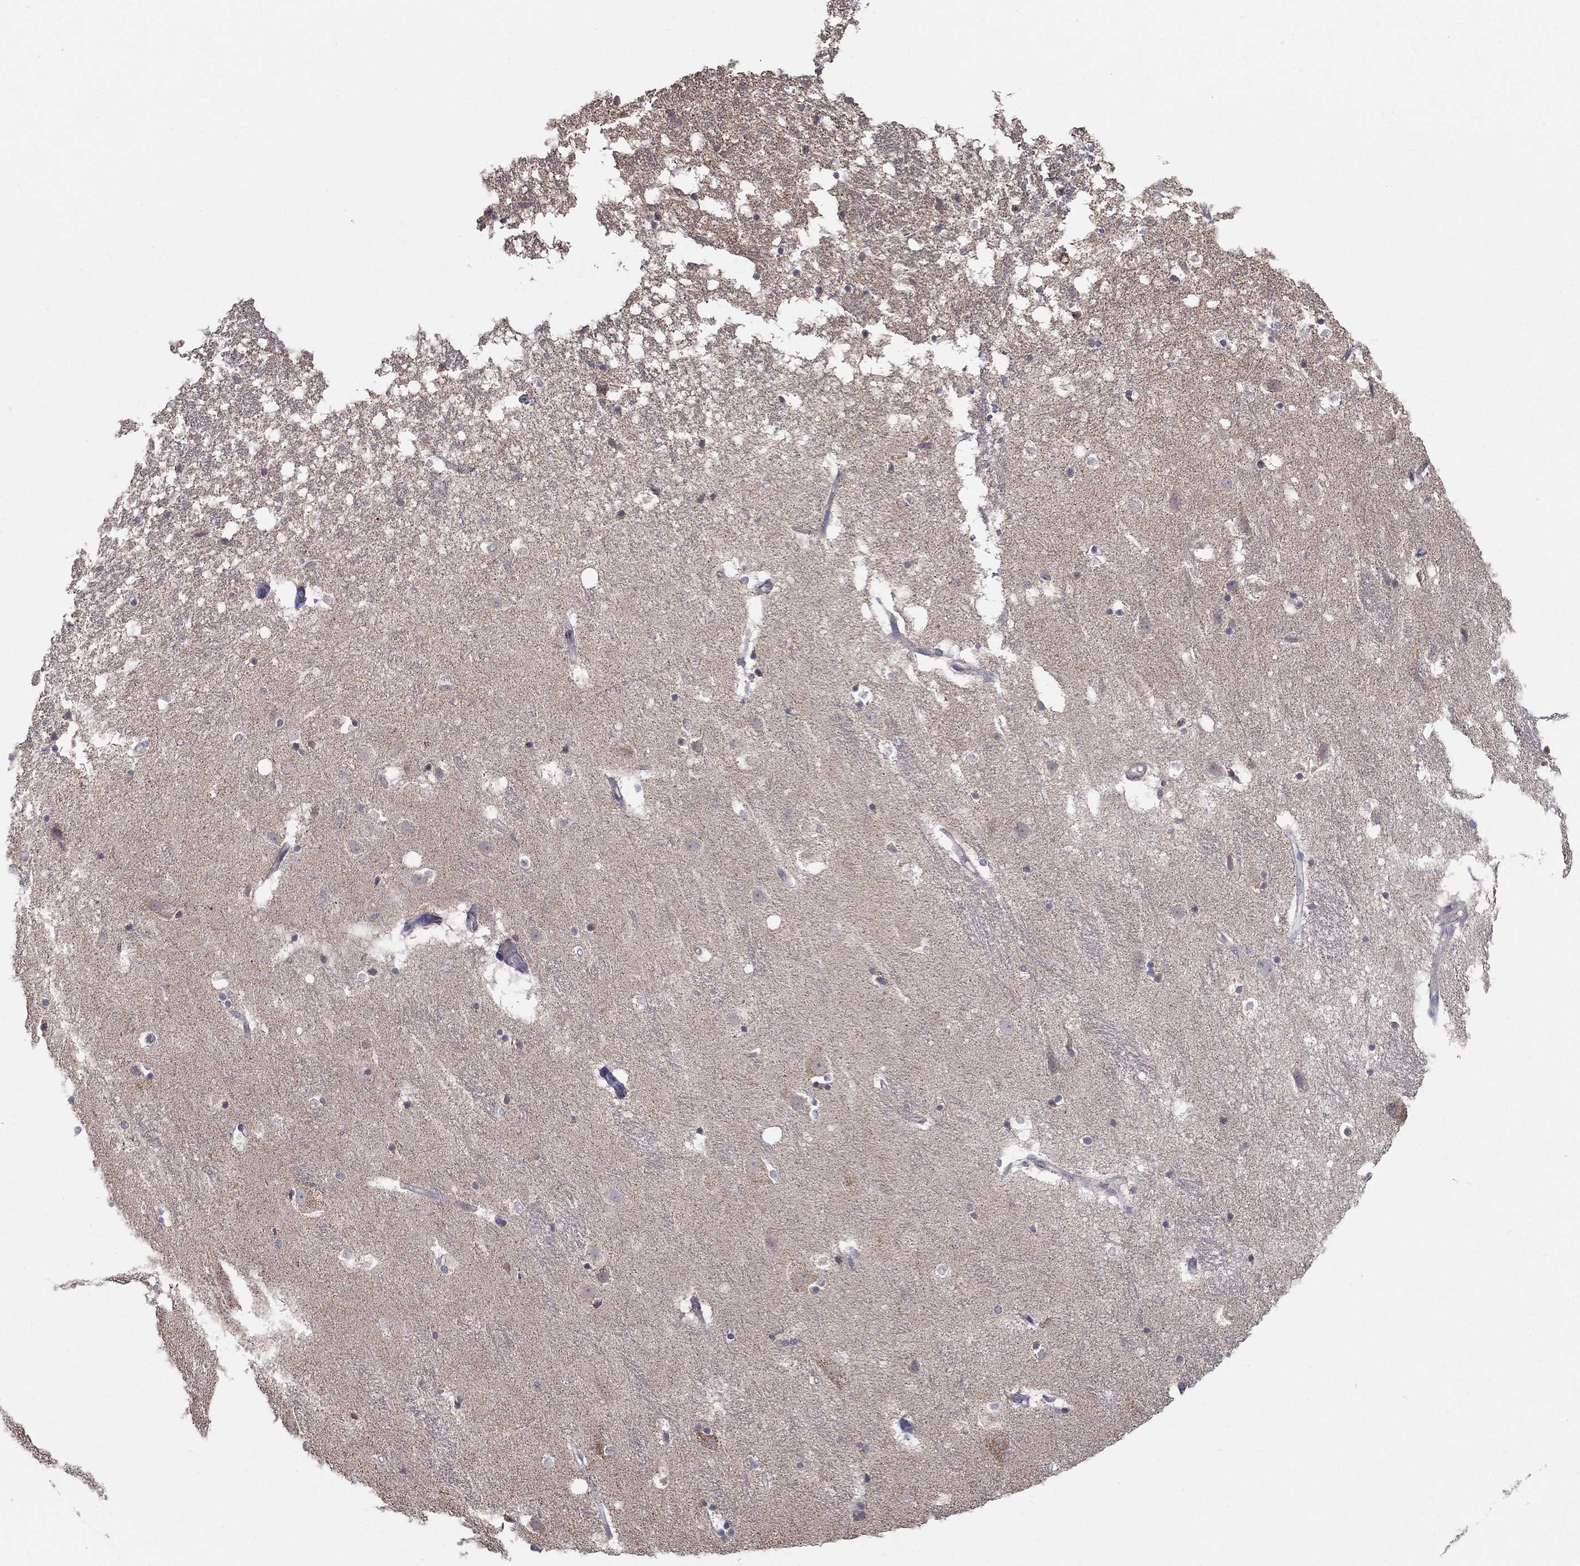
{"staining": {"intensity": "negative", "quantity": "none", "location": "none"}, "tissue": "hippocampus", "cell_type": "Glial cells", "image_type": "normal", "snomed": [{"axis": "morphology", "description": "Normal tissue, NOS"}, {"axis": "topography", "description": "Hippocampus"}], "caption": "High magnification brightfield microscopy of benign hippocampus stained with DAB (3,3'-diaminobenzidine) (brown) and counterstained with hematoxylin (blue): glial cells show no significant positivity. (DAB immunohistochemistry (IHC) with hematoxylin counter stain).", "gene": "PCSK1", "patient": {"sex": "male", "age": 49}}